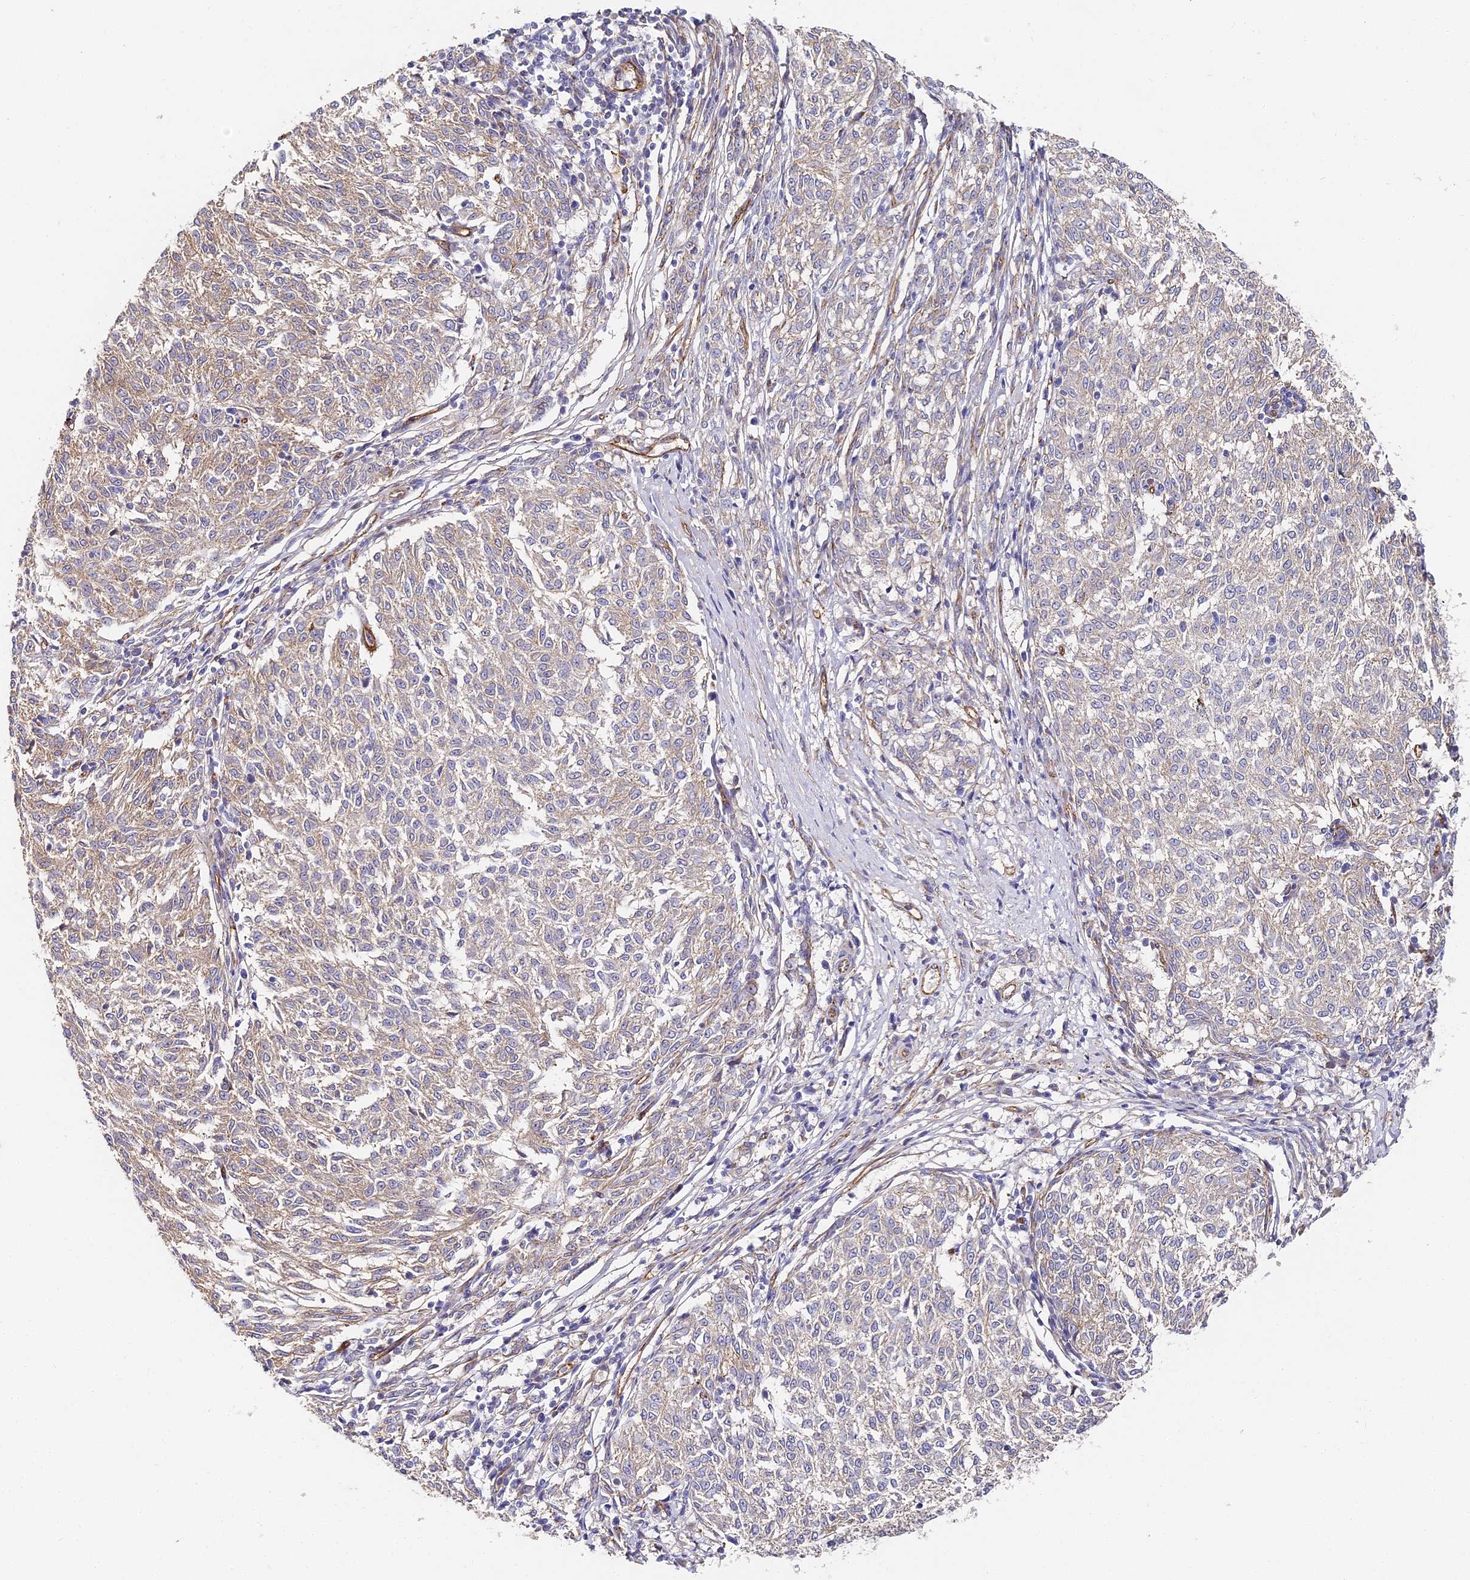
{"staining": {"intensity": "weak", "quantity": "<25%", "location": "cytoplasmic/membranous"}, "tissue": "melanoma", "cell_type": "Tumor cells", "image_type": "cancer", "snomed": [{"axis": "morphology", "description": "Malignant melanoma, NOS"}, {"axis": "topography", "description": "Skin"}], "caption": "Immunohistochemistry image of neoplastic tissue: malignant melanoma stained with DAB shows no significant protein staining in tumor cells.", "gene": "CCDC30", "patient": {"sex": "female", "age": 72}}